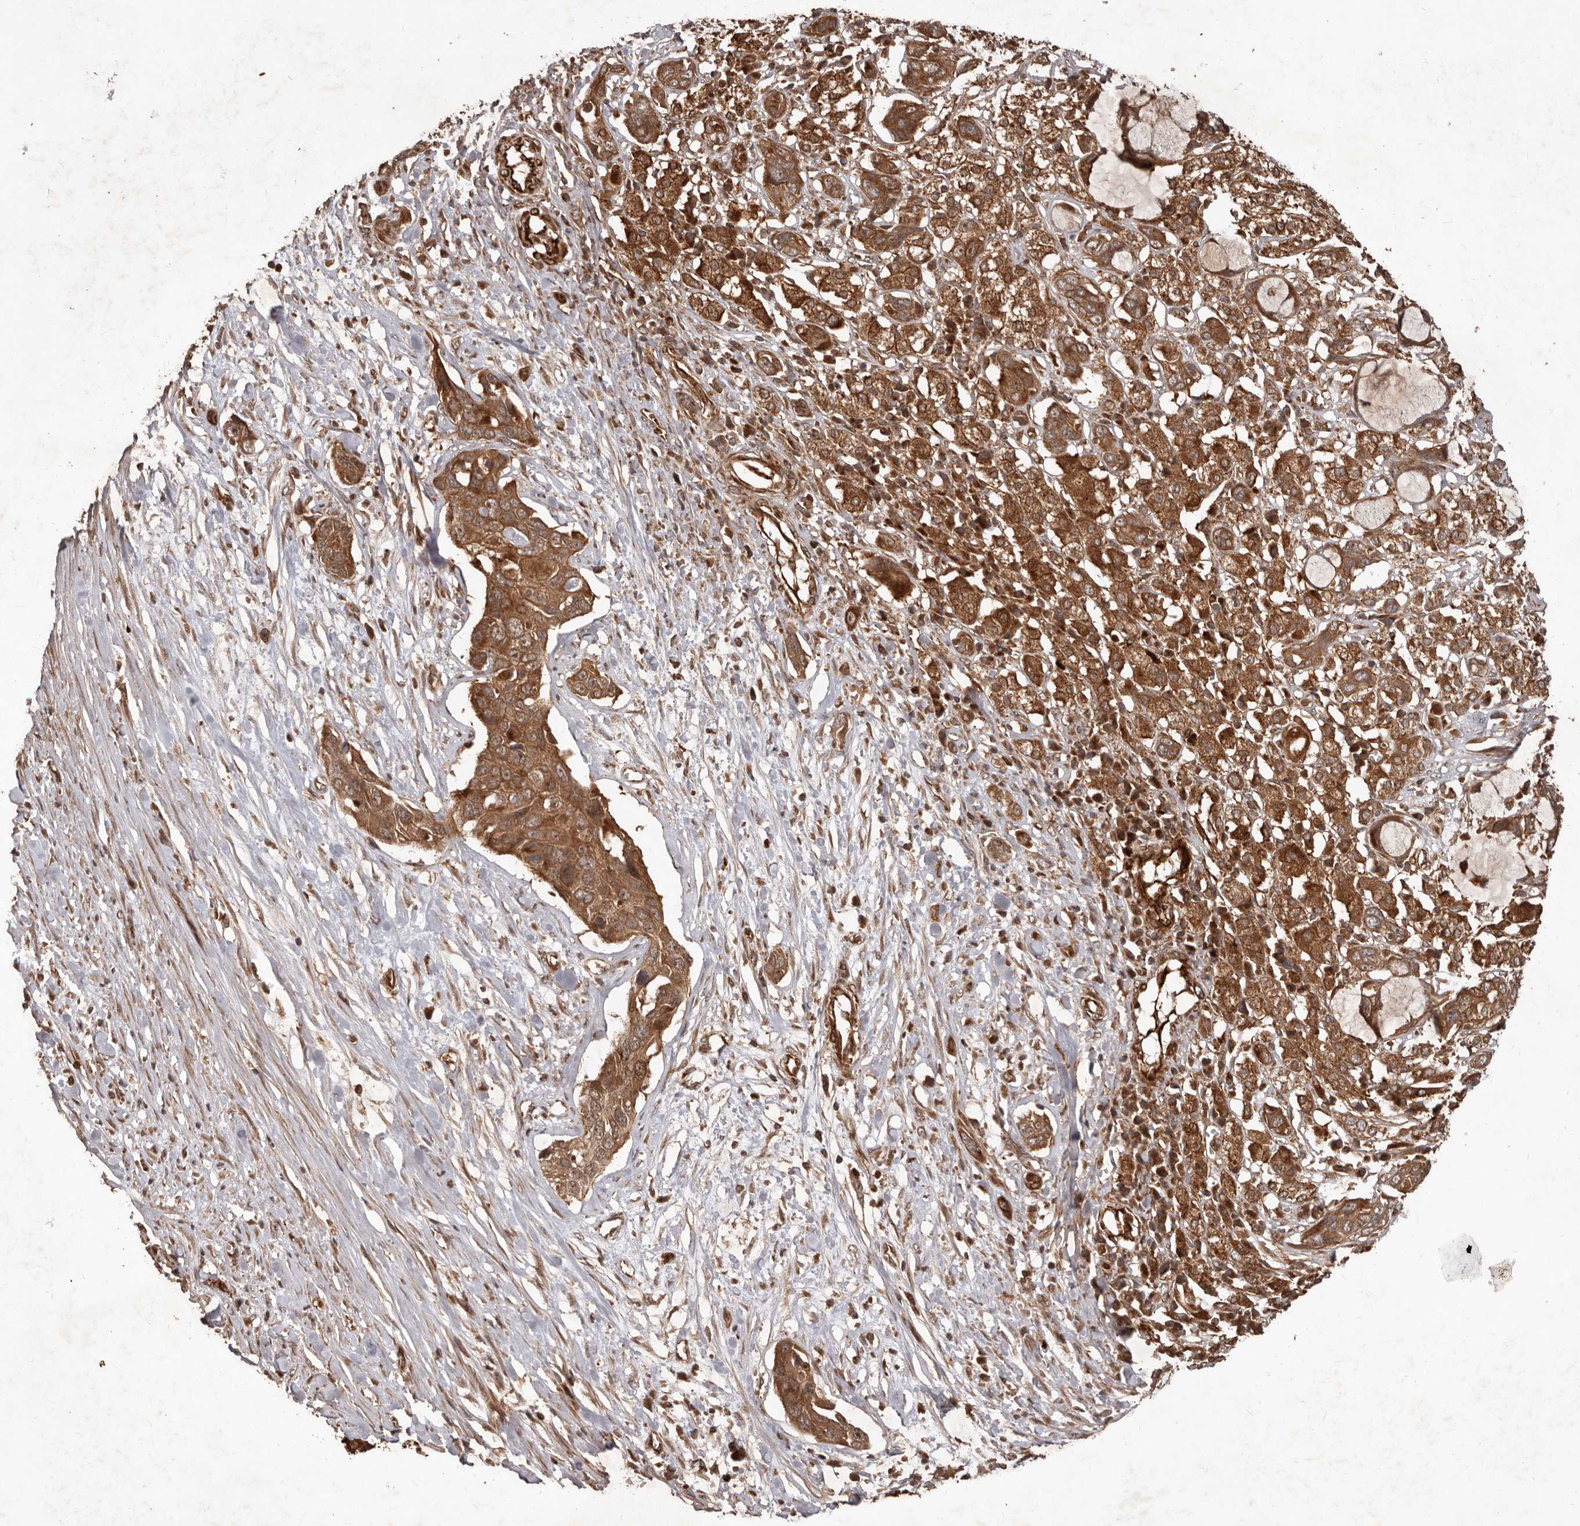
{"staining": {"intensity": "moderate", "quantity": ">75%", "location": "cytoplasmic/membranous"}, "tissue": "pancreatic cancer", "cell_type": "Tumor cells", "image_type": "cancer", "snomed": [{"axis": "morphology", "description": "Adenocarcinoma, NOS"}, {"axis": "topography", "description": "Pancreas"}], "caption": "Pancreatic adenocarcinoma tissue exhibits moderate cytoplasmic/membranous positivity in approximately >75% of tumor cells, visualized by immunohistochemistry. Nuclei are stained in blue.", "gene": "STK36", "patient": {"sex": "female", "age": 60}}